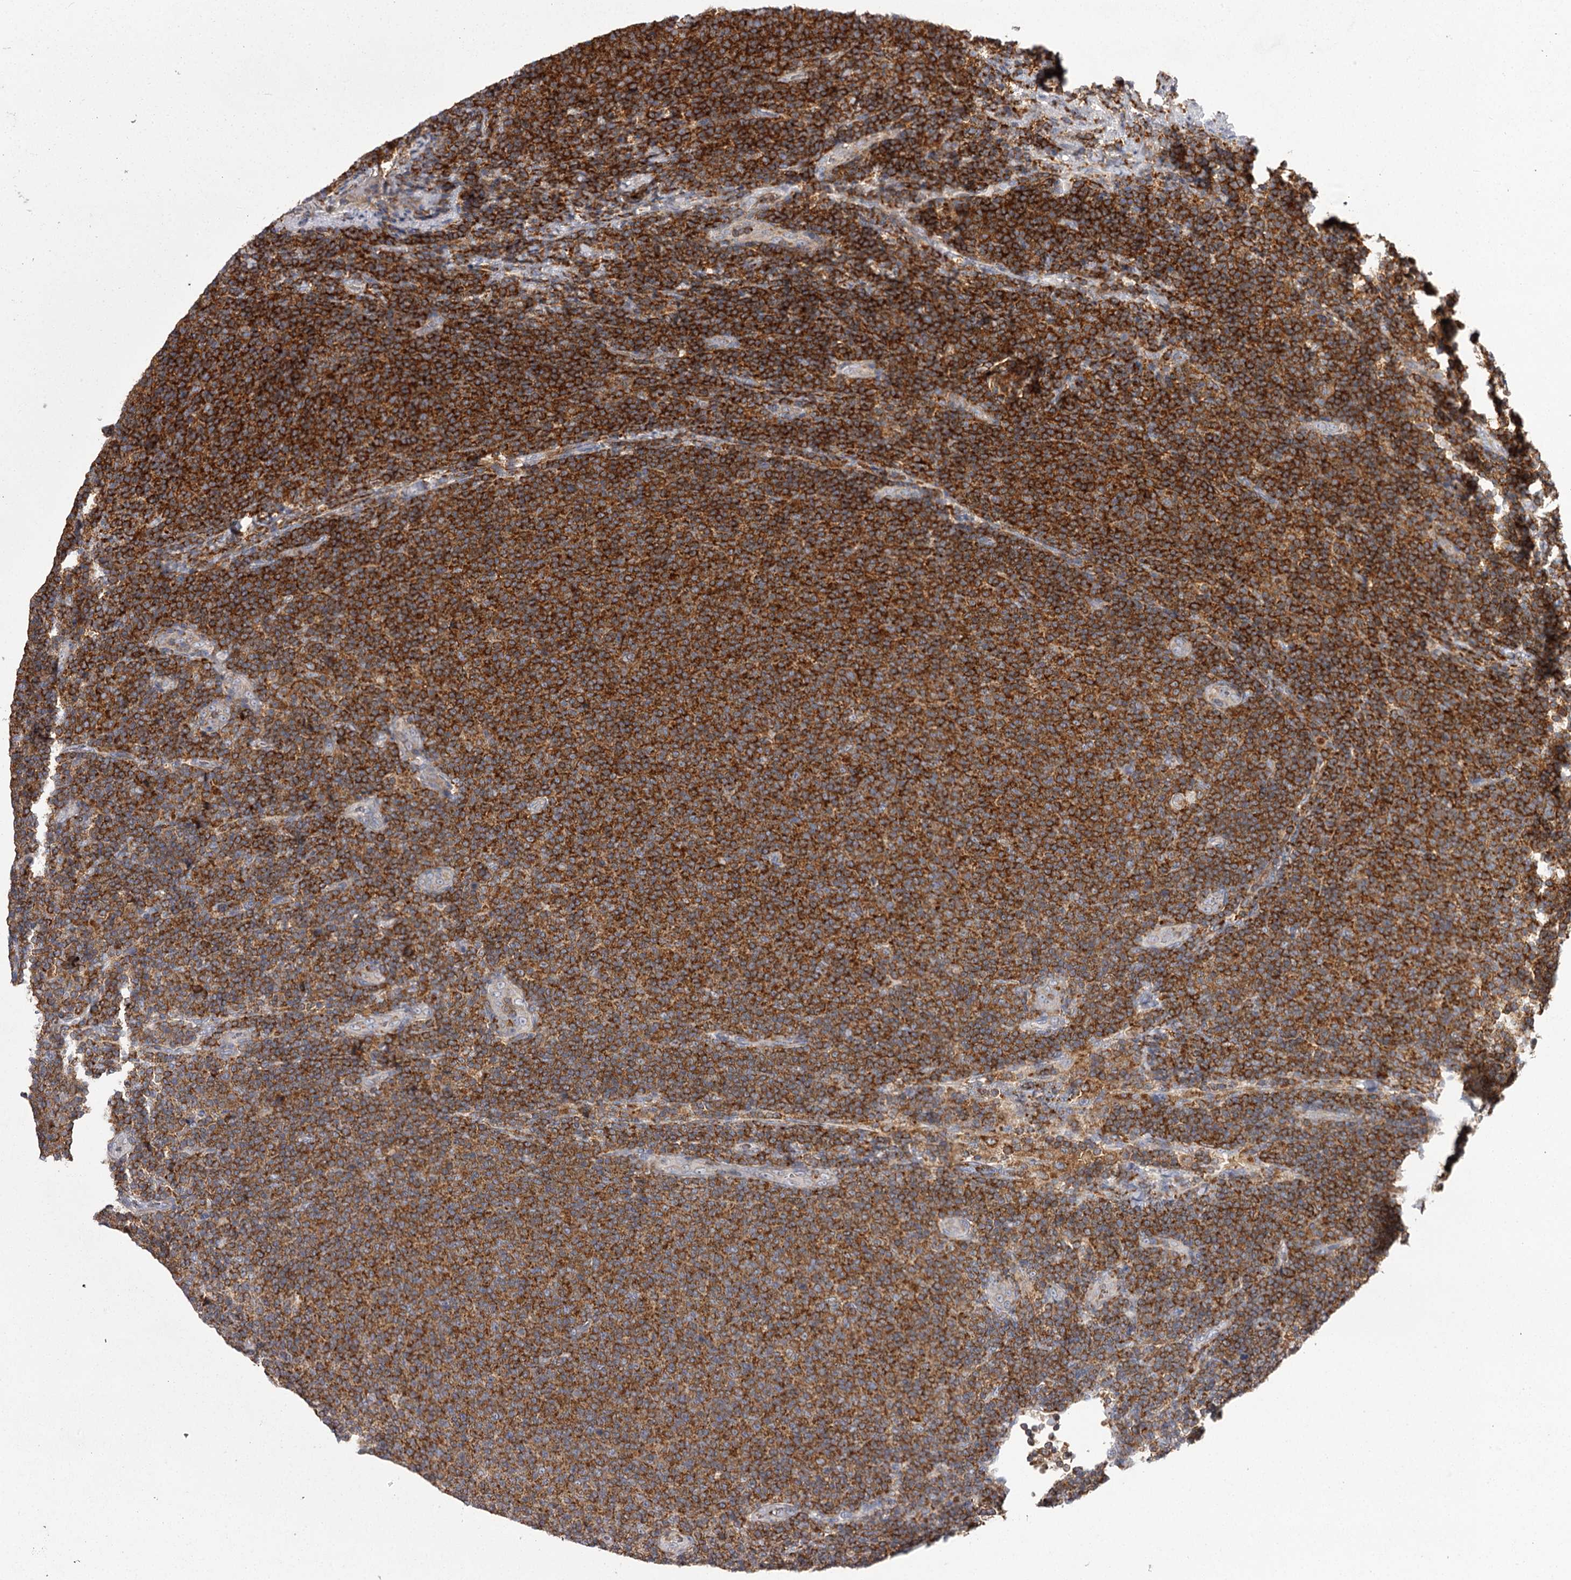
{"staining": {"intensity": "strong", "quantity": ">75%", "location": "cytoplasmic/membranous"}, "tissue": "lymphoma", "cell_type": "Tumor cells", "image_type": "cancer", "snomed": [{"axis": "morphology", "description": "Malignant lymphoma, non-Hodgkin's type, Low grade"}, {"axis": "topography", "description": "Lymph node"}], "caption": "Immunohistochemical staining of low-grade malignant lymphoma, non-Hodgkin's type displays strong cytoplasmic/membranous protein positivity in approximately >75% of tumor cells.", "gene": "RASSF6", "patient": {"sex": "male", "age": 66}}